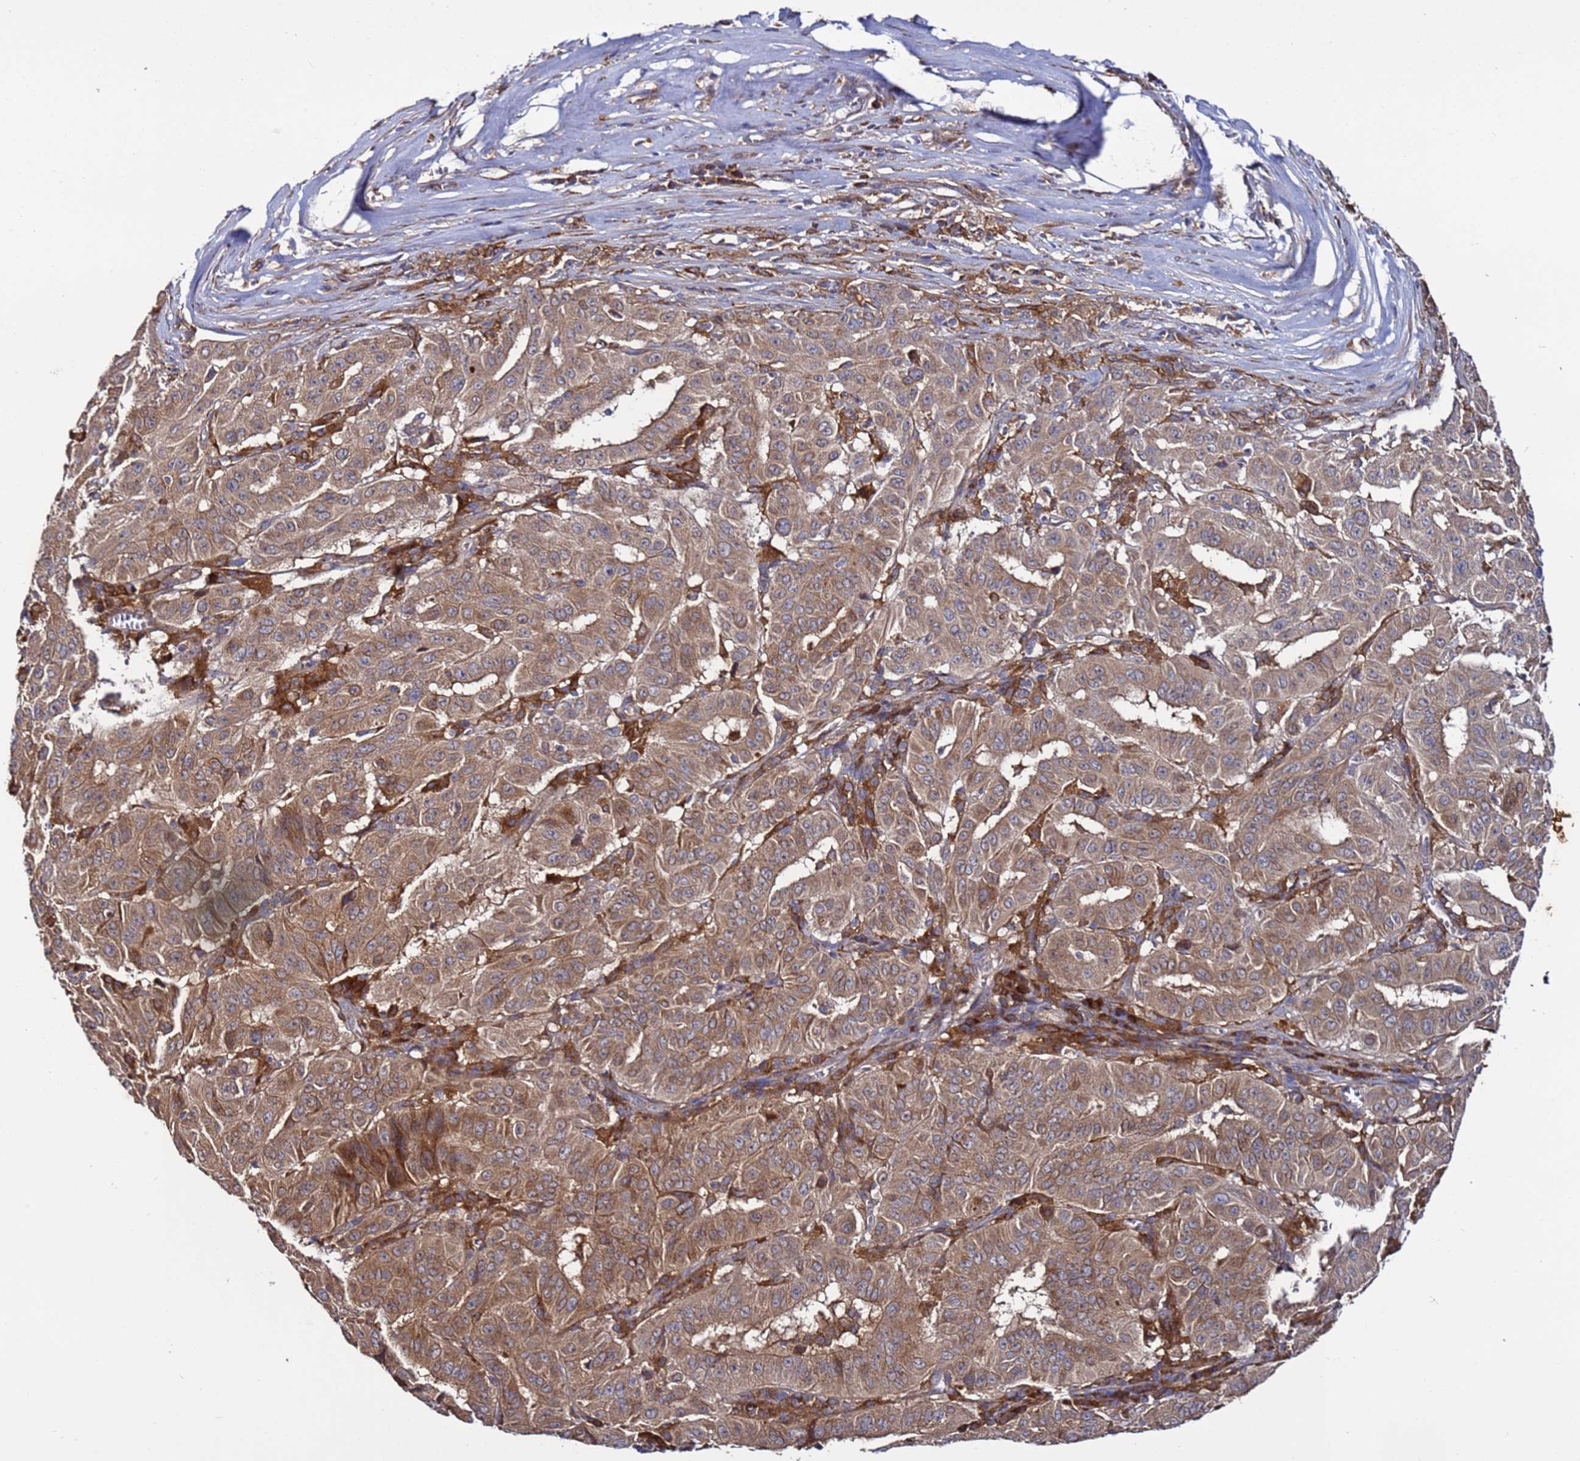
{"staining": {"intensity": "moderate", "quantity": ">75%", "location": "cytoplasmic/membranous"}, "tissue": "pancreatic cancer", "cell_type": "Tumor cells", "image_type": "cancer", "snomed": [{"axis": "morphology", "description": "Adenocarcinoma, NOS"}, {"axis": "topography", "description": "Pancreas"}], "caption": "About >75% of tumor cells in adenocarcinoma (pancreatic) demonstrate moderate cytoplasmic/membranous protein positivity as visualized by brown immunohistochemical staining.", "gene": "TMEM176B", "patient": {"sex": "male", "age": 63}}